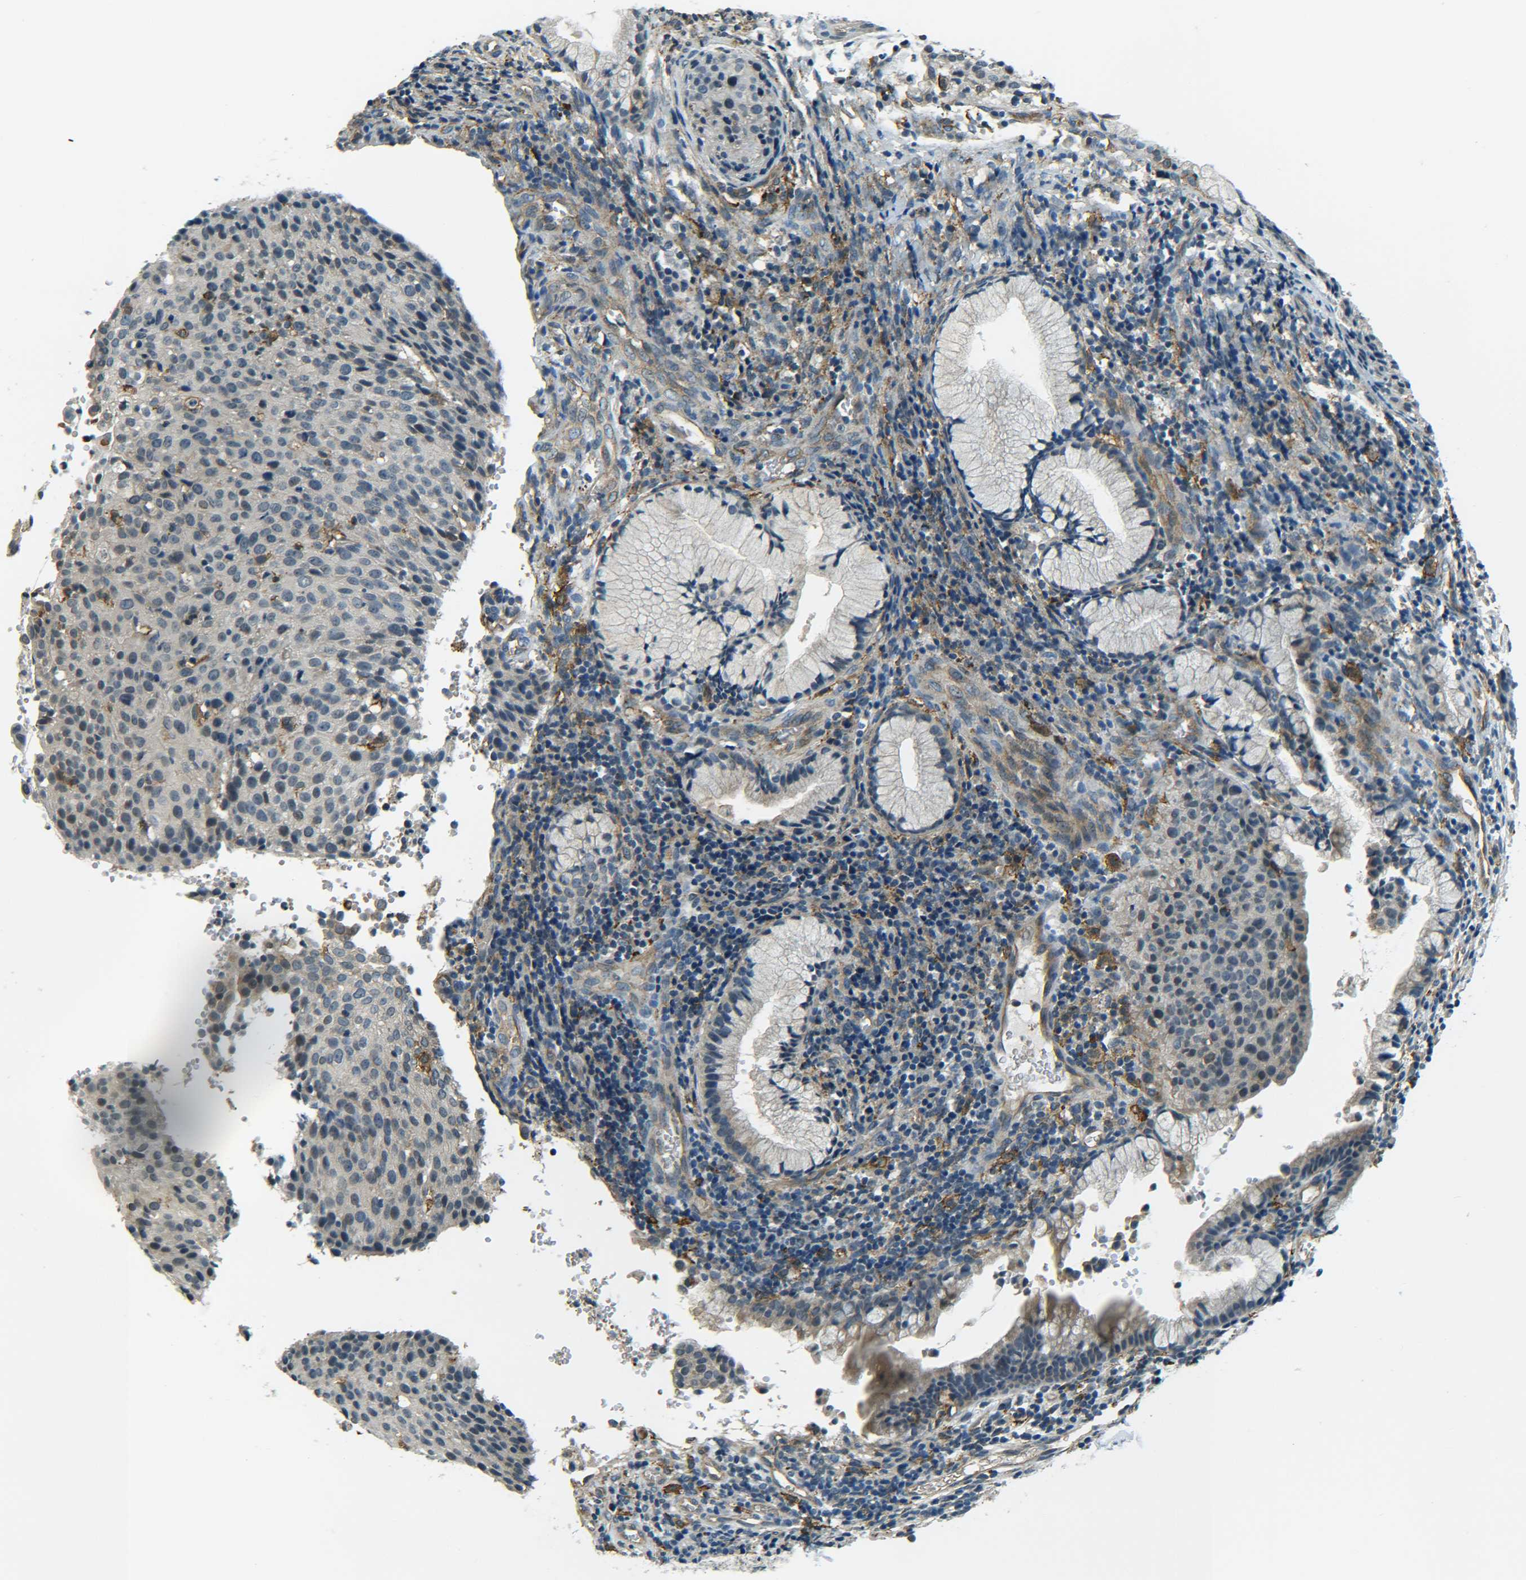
{"staining": {"intensity": "weak", "quantity": "<25%", "location": "cytoplasmic/membranous"}, "tissue": "cervical cancer", "cell_type": "Tumor cells", "image_type": "cancer", "snomed": [{"axis": "morphology", "description": "Squamous cell carcinoma, NOS"}, {"axis": "topography", "description": "Cervix"}], "caption": "Protein analysis of cervical squamous cell carcinoma demonstrates no significant positivity in tumor cells.", "gene": "DAB2", "patient": {"sex": "female", "age": 38}}